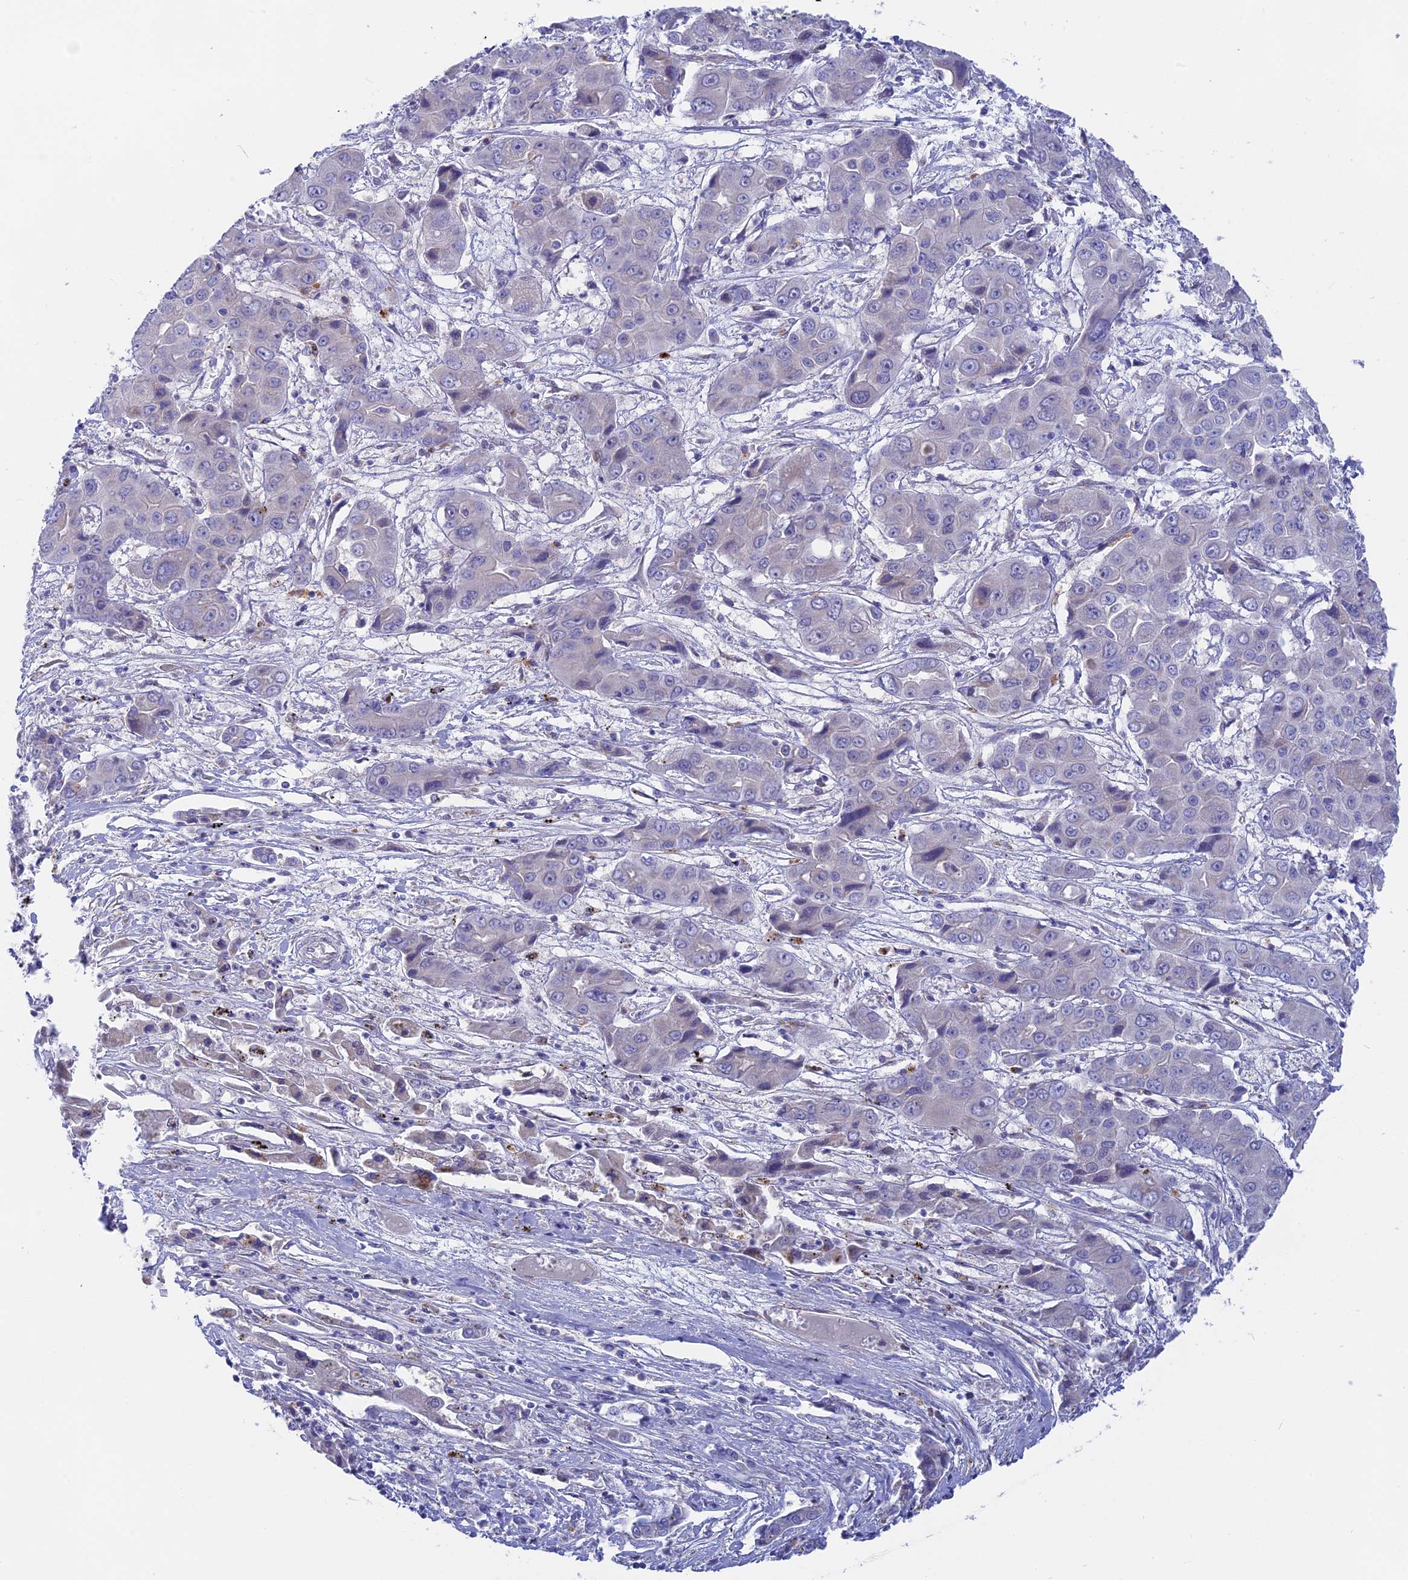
{"staining": {"intensity": "negative", "quantity": "none", "location": "none"}, "tissue": "liver cancer", "cell_type": "Tumor cells", "image_type": "cancer", "snomed": [{"axis": "morphology", "description": "Cholangiocarcinoma"}, {"axis": "topography", "description": "Liver"}], "caption": "The photomicrograph exhibits no staining of tumor cells in liver cholangiocarcinoma.", "gene": "GLB1L", "patient": {"sex": "male", "age": 67}}